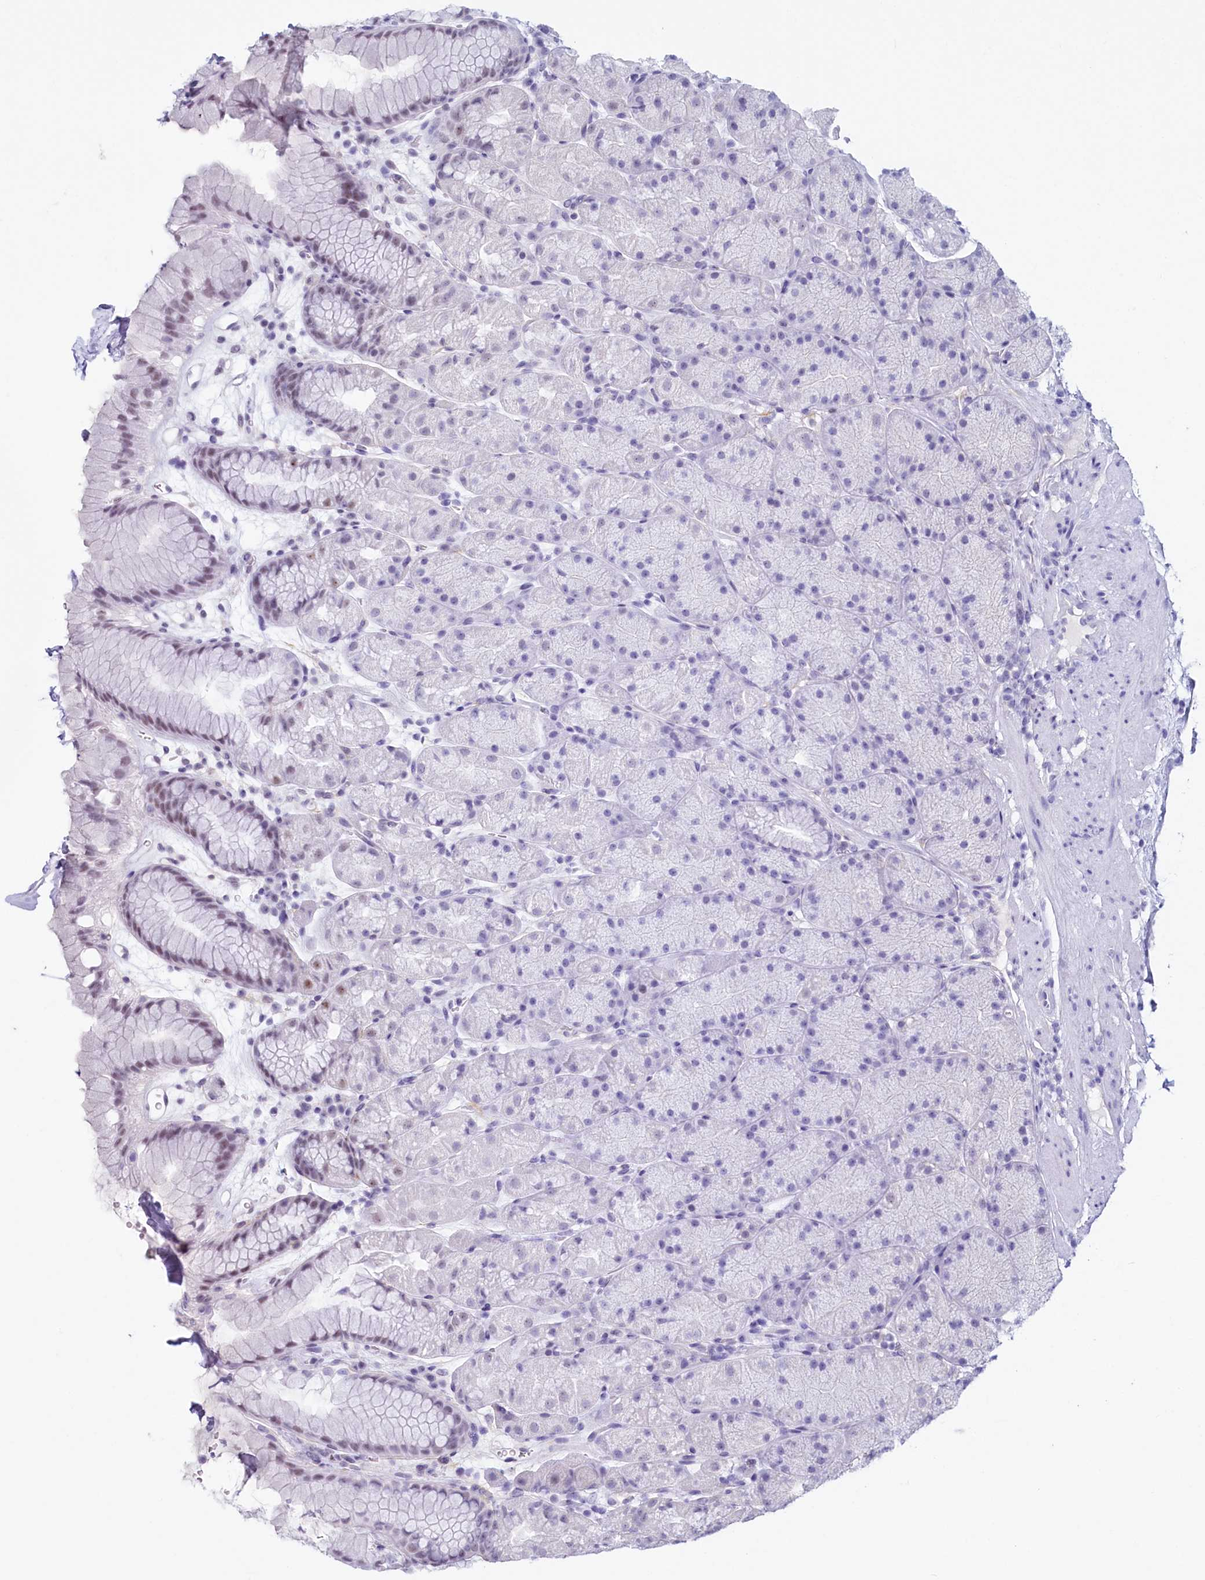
{"staining": {"intensity": "weak", "quantity": "<25%", "location": "nuclear"}, "tissue": "stomach", "cell_type": "Glandular cells", "image_type": "normal", "snomed": [{"axis": "morphology", "description": "Normal tissue, NOS"}, {"axis": "topography", "description": "Stomach, upper"}, {"axis": "topography", "description": "Stomach, lower"}], "caption": "Immunohistochemistry of normal human stomach demonstrates no positivity in glandular cells.", "gene": "PROCR", "patient": {"sex": "male", "age": 67}}